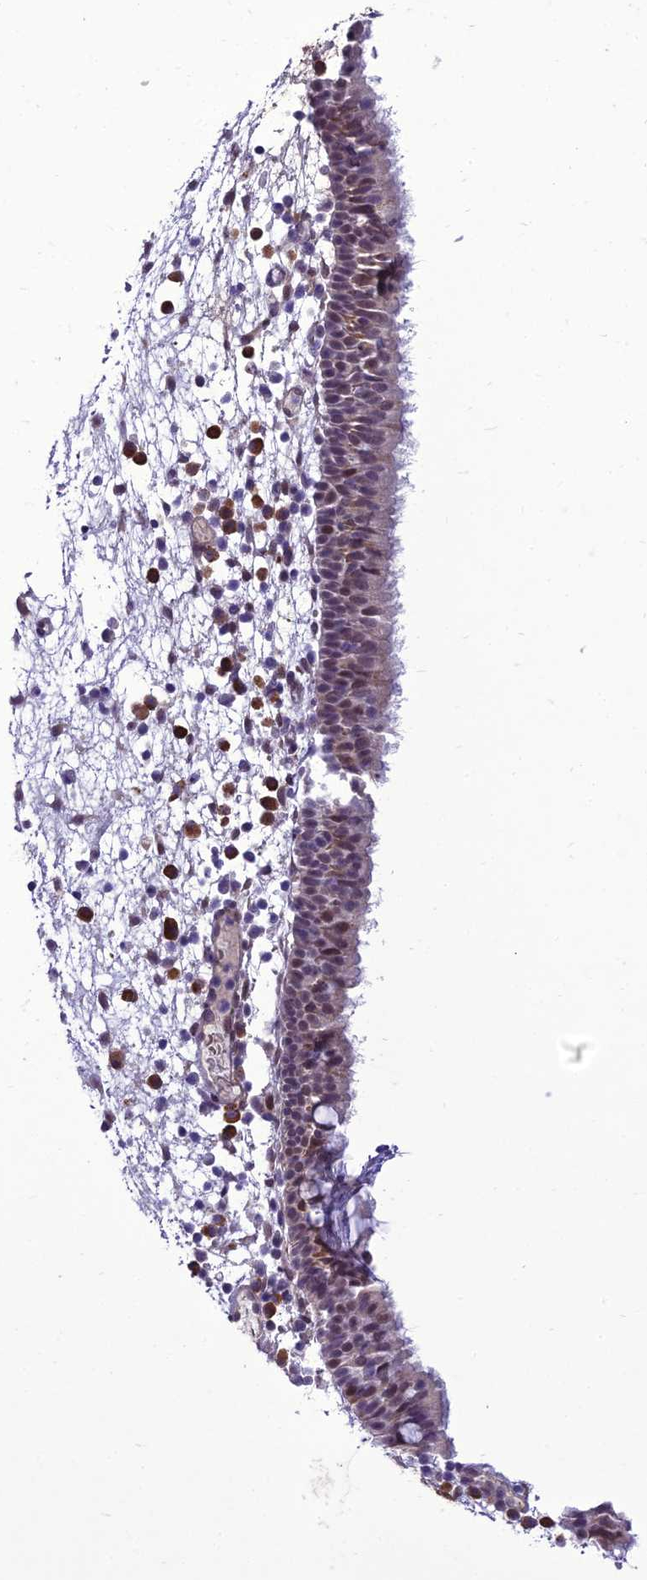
{"staining": {"intensity": "moderate", "quantity": "25%-75%", "location": "cytoplasmic/membranous,nuclear"}, "tissue": "nasopharynx", "cell_type": "Respiratory epithelial cells", "image_type": "normal", "snomed": [{"axis": "morphology", "description": "Normal tissue, NOS"}, {"axis": "morphology", "description": "Inflammation, NOS"}, {"axis": "morphology", "description": "Malignant melanoma, Metastatic site"}, {"axis": "topography", "description": "Nasopharynx"}], "caption": "Immunohistochemistry (IHC) (DAB (3,3'-diaminobenzidine)) staining of benign human nasopharynx displays moderate cytoplasmic/membranous,nuclear protein staining in approximately 25%-75% of respiratory epithelial cells.", "gene": "NEURL2", "patient": {"sex": "male", "age": 70}}